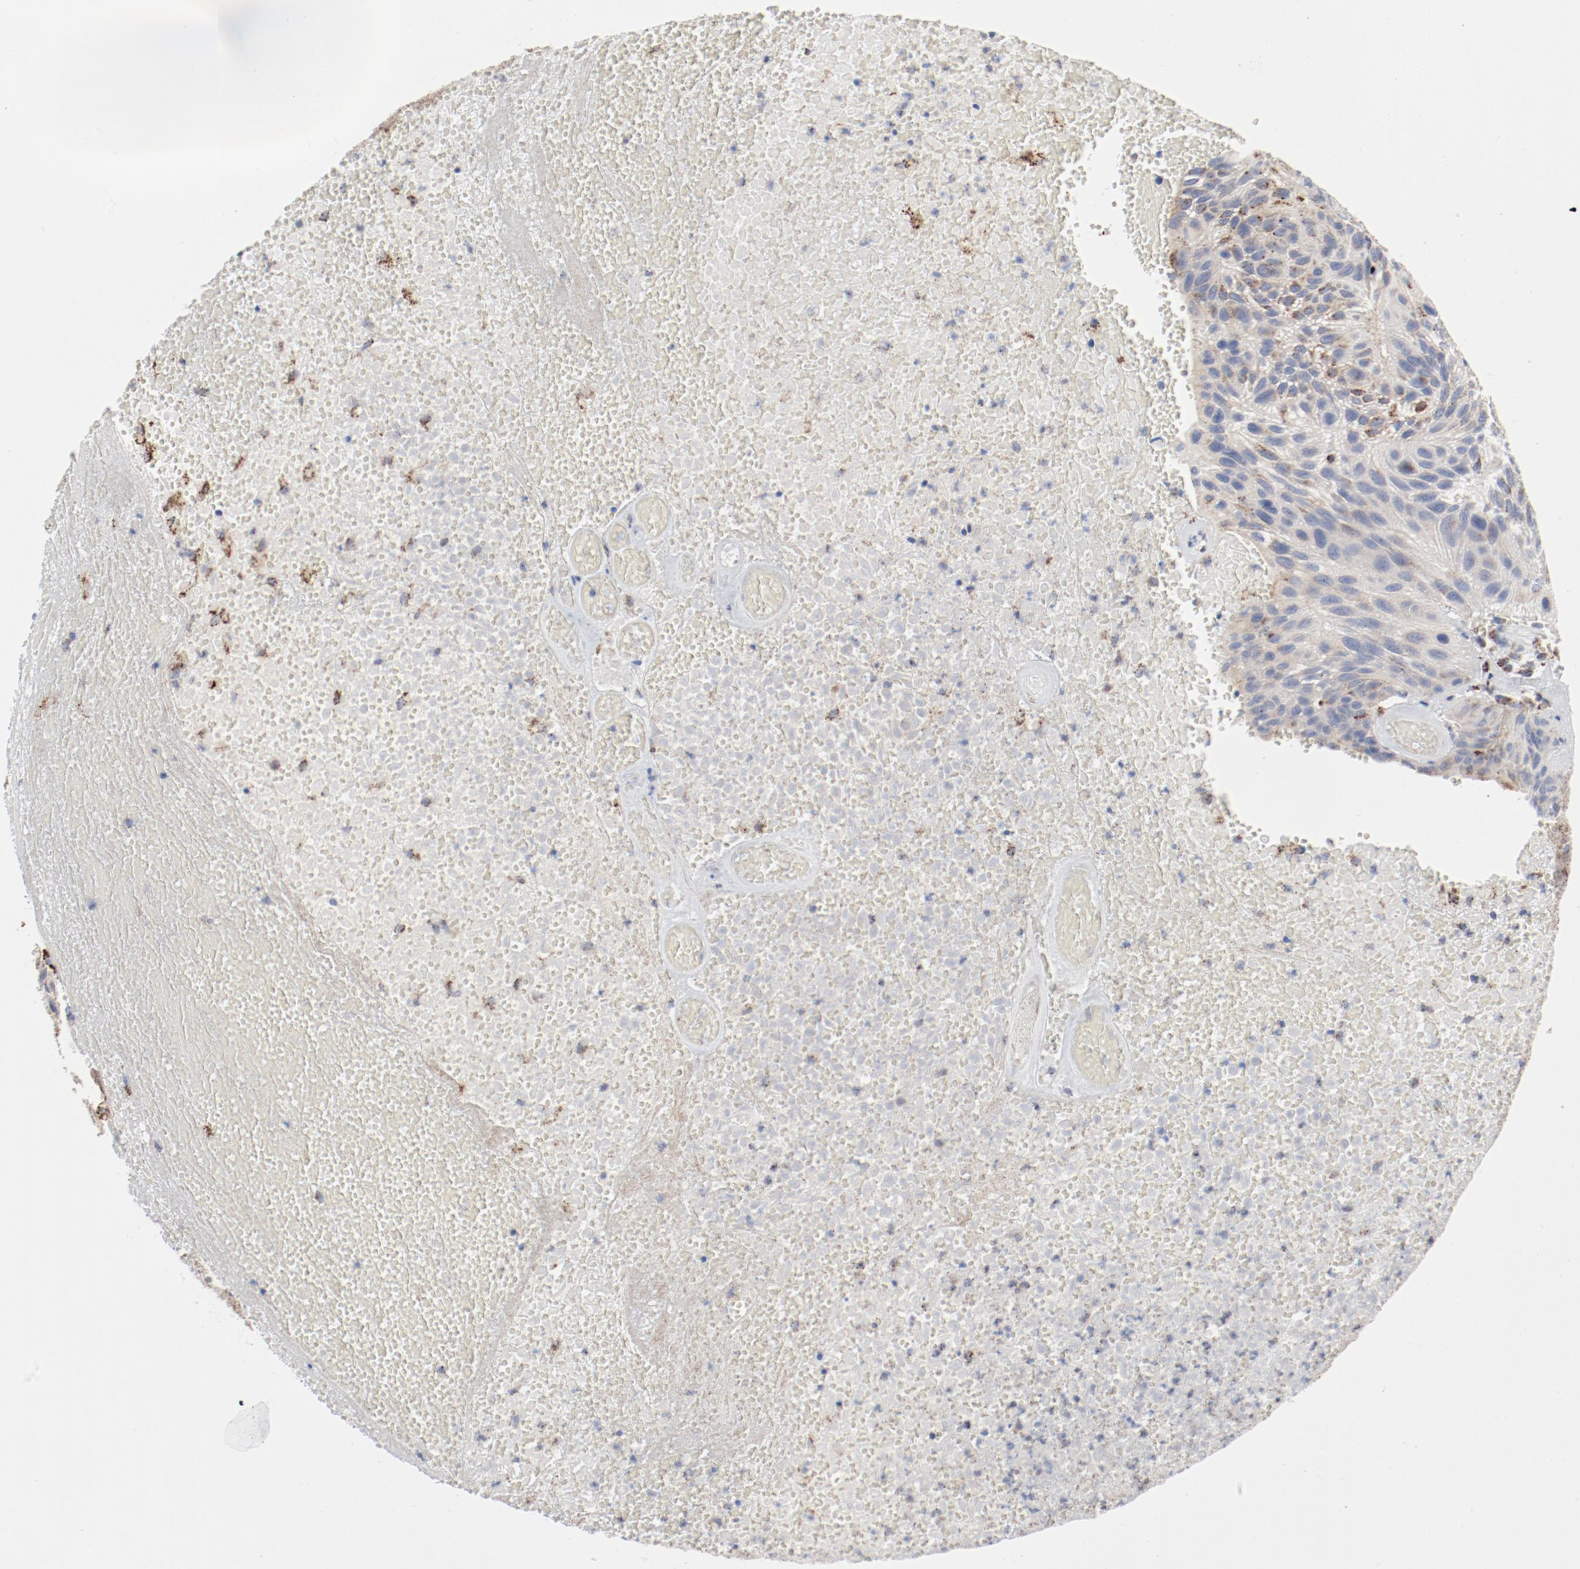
{"staining": {"intensity": "moderate", "quantity": "25%-75%", "location": "cytoplasmic/membranous"}, "tissue": "urothelial cancer", "cell_type": "Tumor cells", "image_type": "cancer", "snomed": [{"axis": "morphology", "description": "Urothelial carcinoma, High grade"}, {"axis": "topography", "description": "Urinary bladder"}], "caption": "Brown immunohistochemical staining in urothelial cancer reveals moderate cytoplasmic/membranous staining in about 25%-75% of tumor cells.", "gene": "SETD3", "patient": {"sex": "male", "age": 66}}